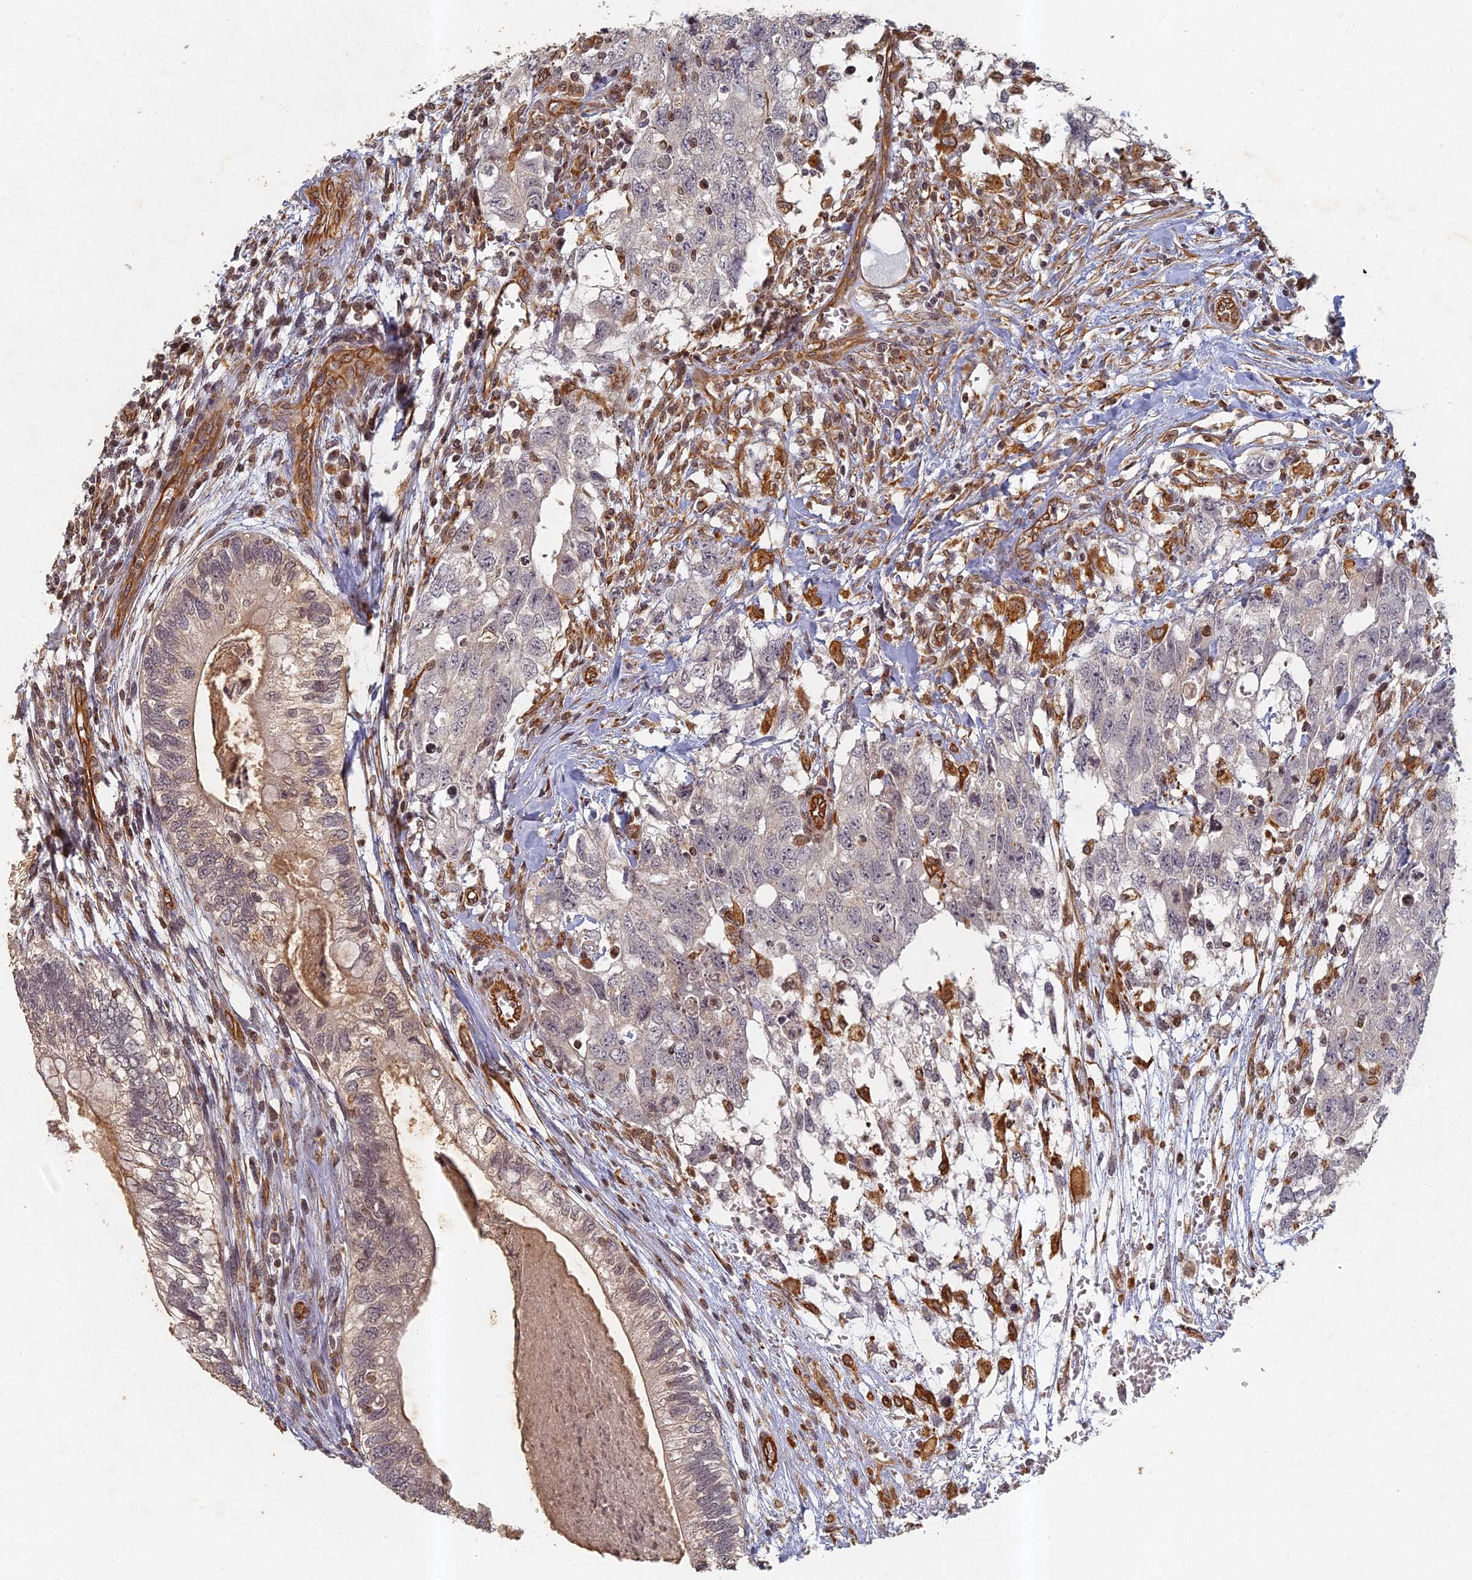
{"staining": {"intensity": "negative", "quantity": "none", "location": "none"}, "tissue": "testis cancer", "cell_type": "Tumor cells", "image_type": "cancer", "snomed": [{"axis": "morphology", "description": "Seminoma, NOS"}, {"axis": "morphology", "description": "Carcinoma, Embryonal, NOS"}, {"axis": "topography", "description": "Testis"}], "caption": "Tumor cells show no significant protein expression in testis cancer (seminoma). (DAB immunohistochemistry visualized using brightfield microscopy, high magnification).", "gene": "ABCB10", "patient": {"sex": "male", "age": 29}}